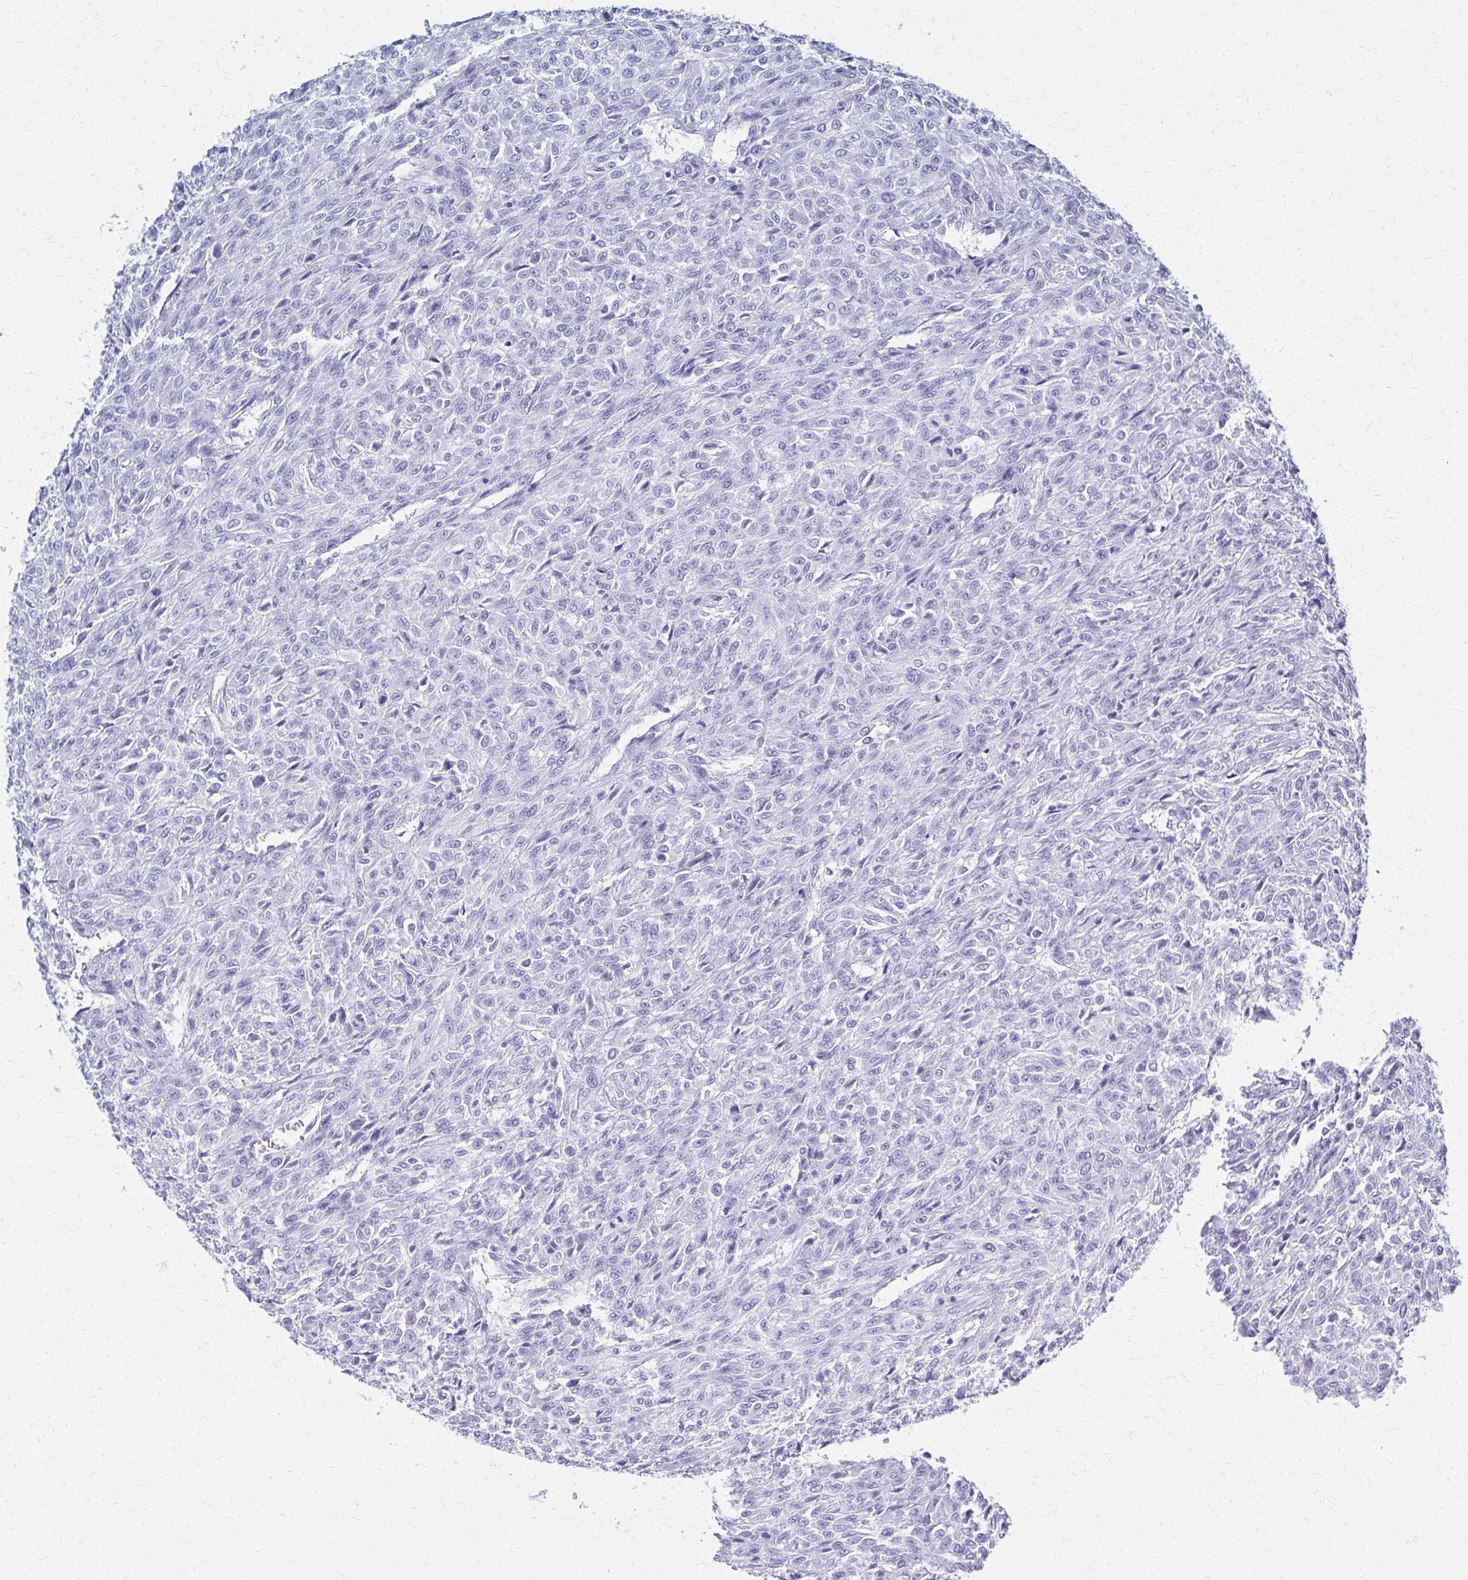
{"staining": {"intensity": "negative", "quantity": "none", "location": "none"}, "tissue": "renal cancer", "cell_type": "Tumor cells", "image_type": "cancer", "snomed": [{"axis": "morphology", "description": "Adenocarcinoma, NOS"}, {"axis": "topography", "description": "Kidney"}], "caption": "Protein analysis of renal cancer reveals no significant staining in tumor cells.", "gene": "CELF5", "patient": {"sex": "male", "age": 58}}